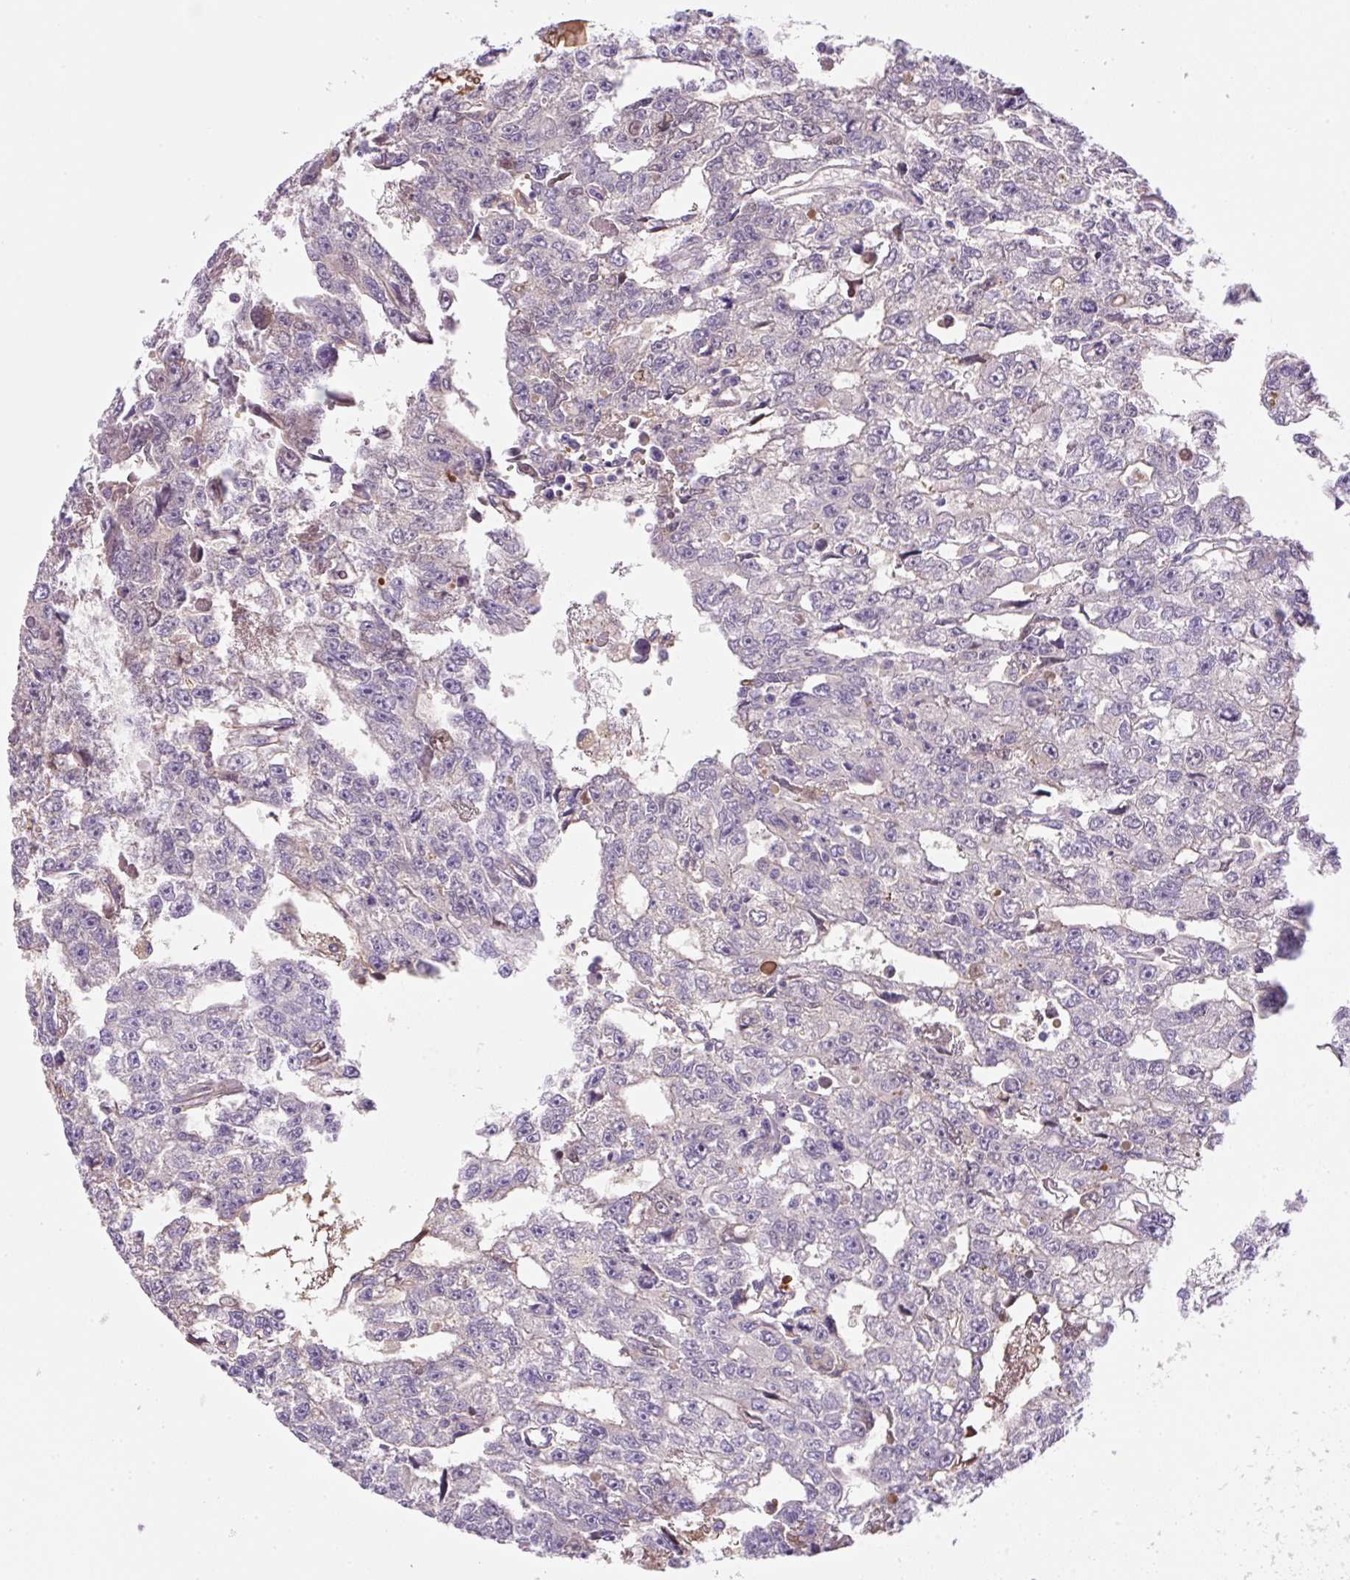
{"staining": {"intensity": "negative", "quantity": "none", "location": "none"}, "tissue": "testis cancer", "cell_type": "Tumor cells", "image_type": "cancer", "snomed": [{"axis": "morphology", "description": "Carcinoma, Embryonal, NOS"}, {"axis": "topography", "description": "Testis"}], "caption": "Testis embryonal carcinoma was stained to show a protein in brown. There is no significant positivity in tumor cells.", "gene": "TDRD15", "patient": {"sex": "male", "age": 20}}